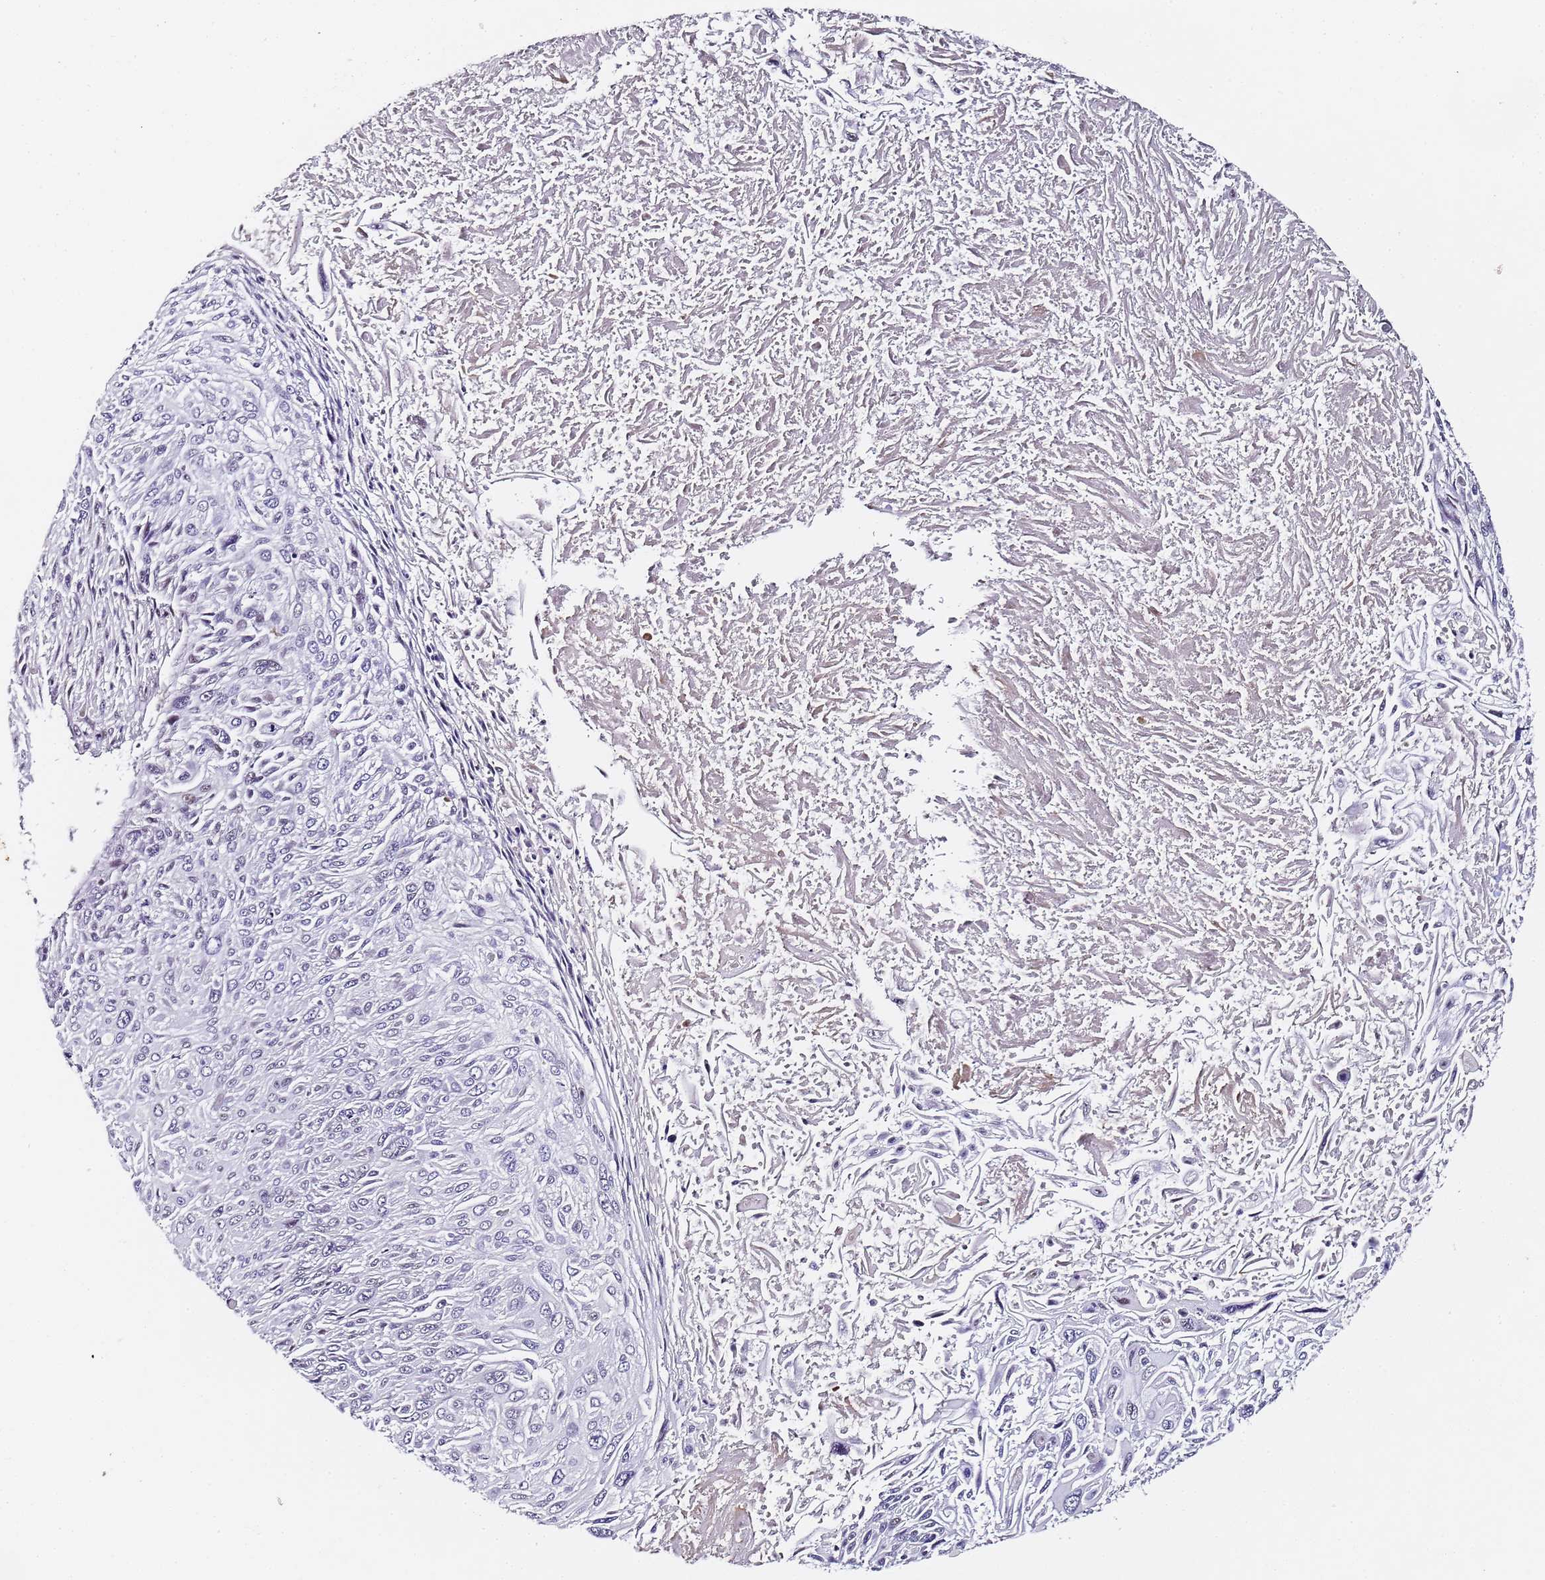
{"staining": {"intensity": "negative", "quantity": "none", "location": "none"}, "tissue": "cervical cancer", "cell_type": "Tumor cells", "image_type": "cancer", "snomed": [{"axis": "morphology", "description": "Squamous cell carcinoma, NOS"}, {"axis": "topography", "description": "Cervix"}], "caption": "A micrograph of human cervical cancer is negative for staining in tumor cells. (Stains: DAB immunohistochemistry with hematoxylin counter stain, Microscopy: brightfield microscopy at high magnification).", "gene": "FNBP4", "patient": {"sex": "female", "age": 51}}